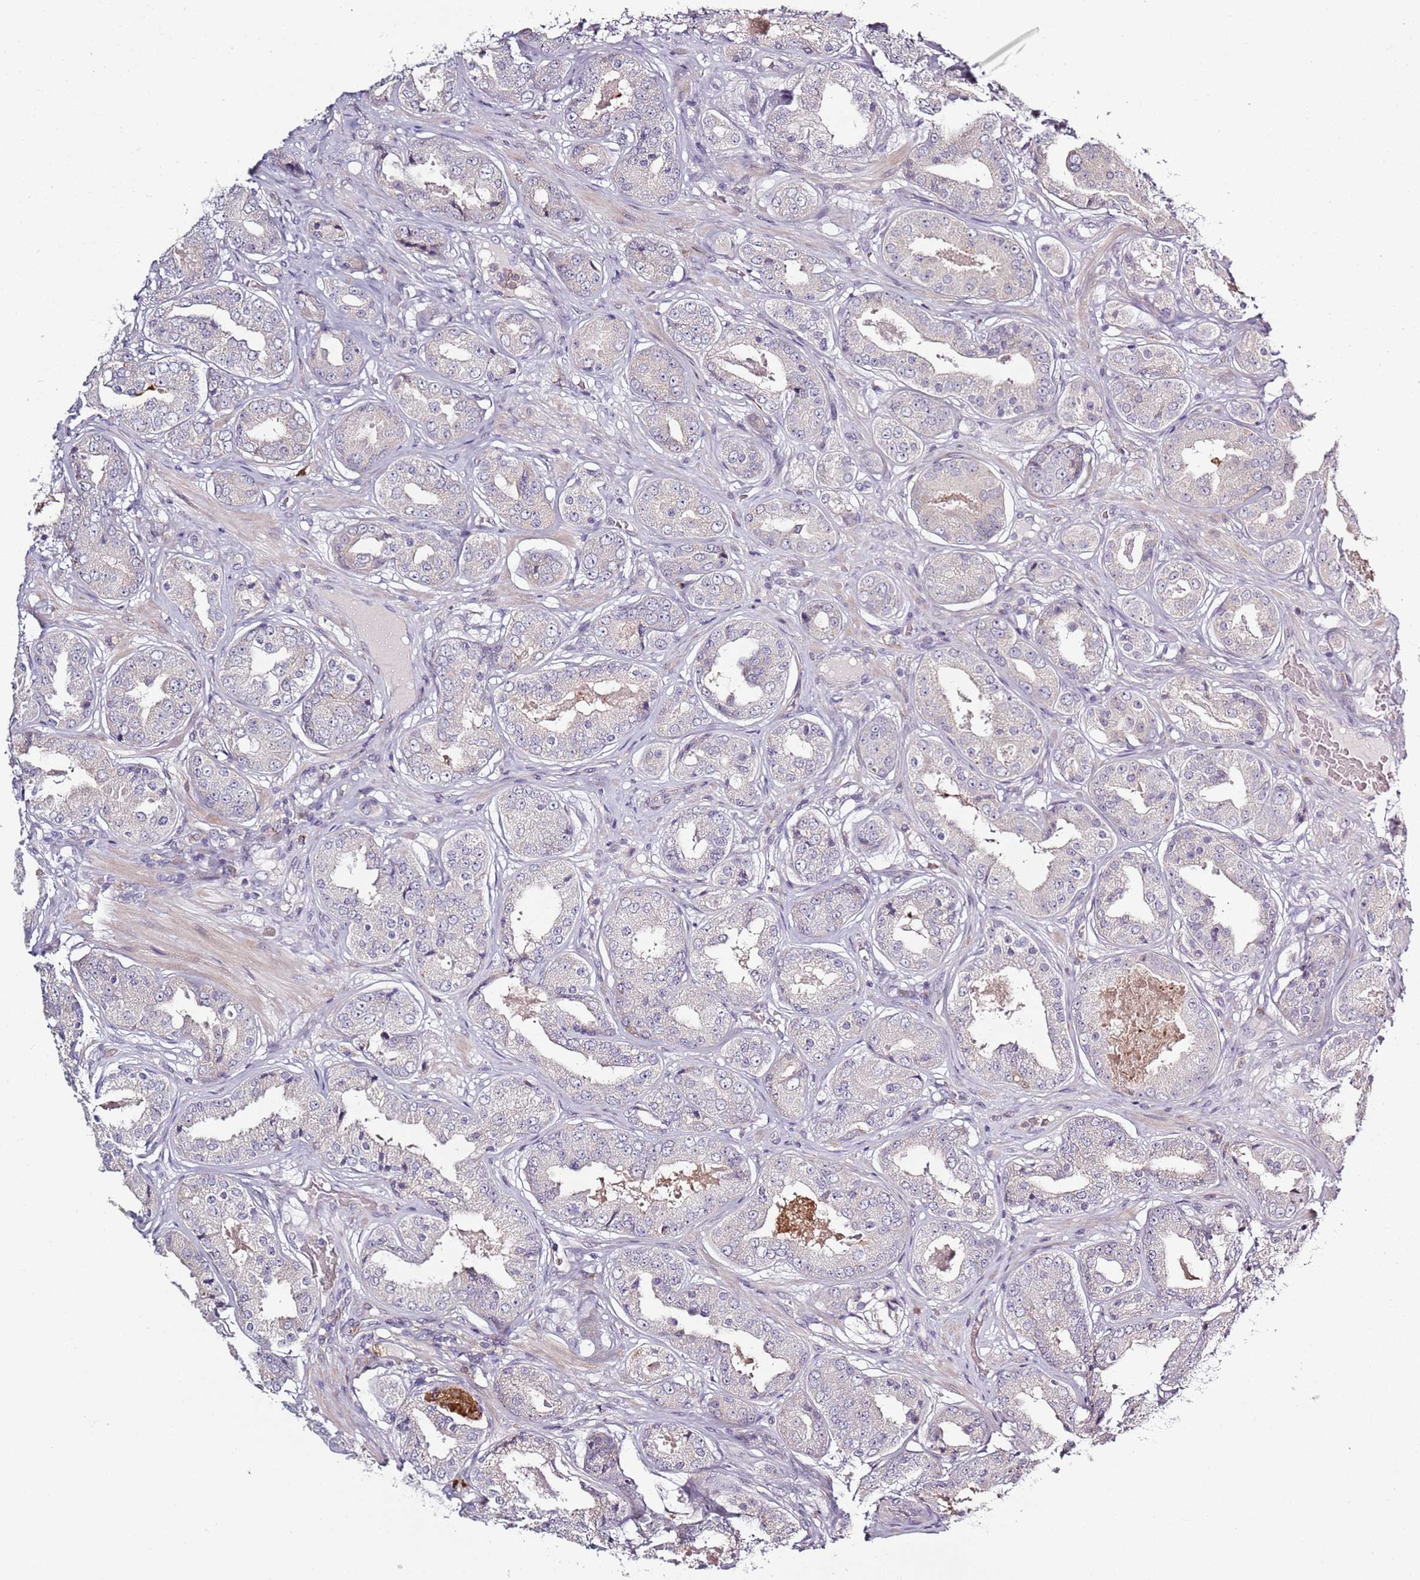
{"staining": {"intensity": "negative", "quantity": "none", "location": "none"}, "tissue": "prostate cancer", "cell_type": "Tumor cells", "image_type": "cancer", "snomed": [{"axis": "morphology", "description": "Adenocarcinoma, High grade"}, {"axis": "topography", "description": "Prostate"}], "caption": "Immunohistochemistry histopathology image of human prostate cancer (adenocarcinoma (high-grade)) stained for a protein (brown), which reveals no positivity in tumor cells.", "gene": "CC2D2B", "patient": {"sex": "male", "age": 63}}